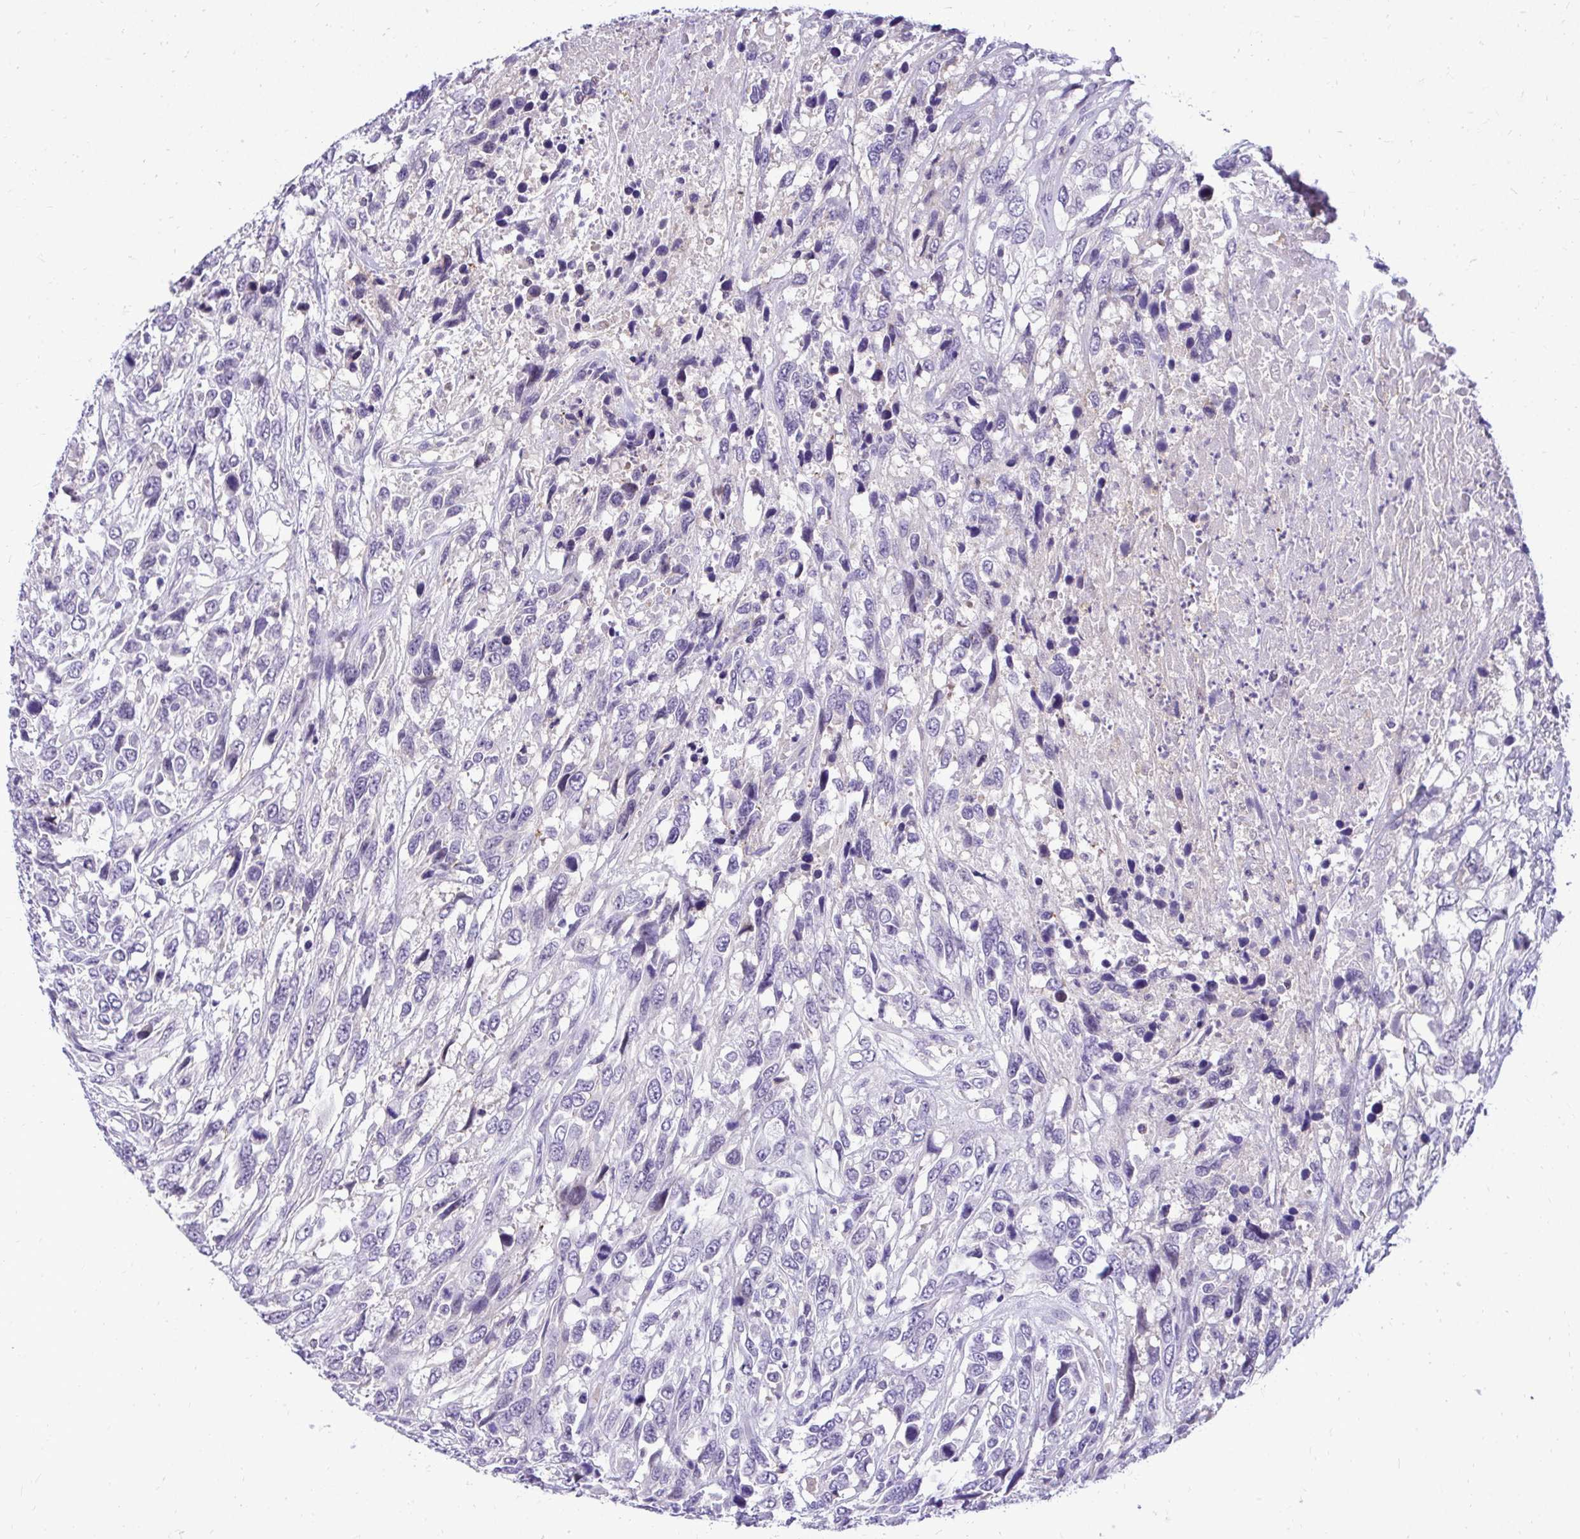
{"staining": {"intensity": "negative", "quantity": "none", "location": "none"}, "tissue": "urothelial cancer", "cell_type": "Tumor cells", "image_type": "cancer", "snomed": [{"axis": "morphology", "description": "Urothelial carcinoma, High grade"}, {"axis": "topography", "description": "Urinary bladder"}], "caption": "Tumor cells are negative for brown protein staining in high-grade urothelial carcinoma.", "gene": "ZSWIM9", "patient": {"sex": "female", "age": 70}}